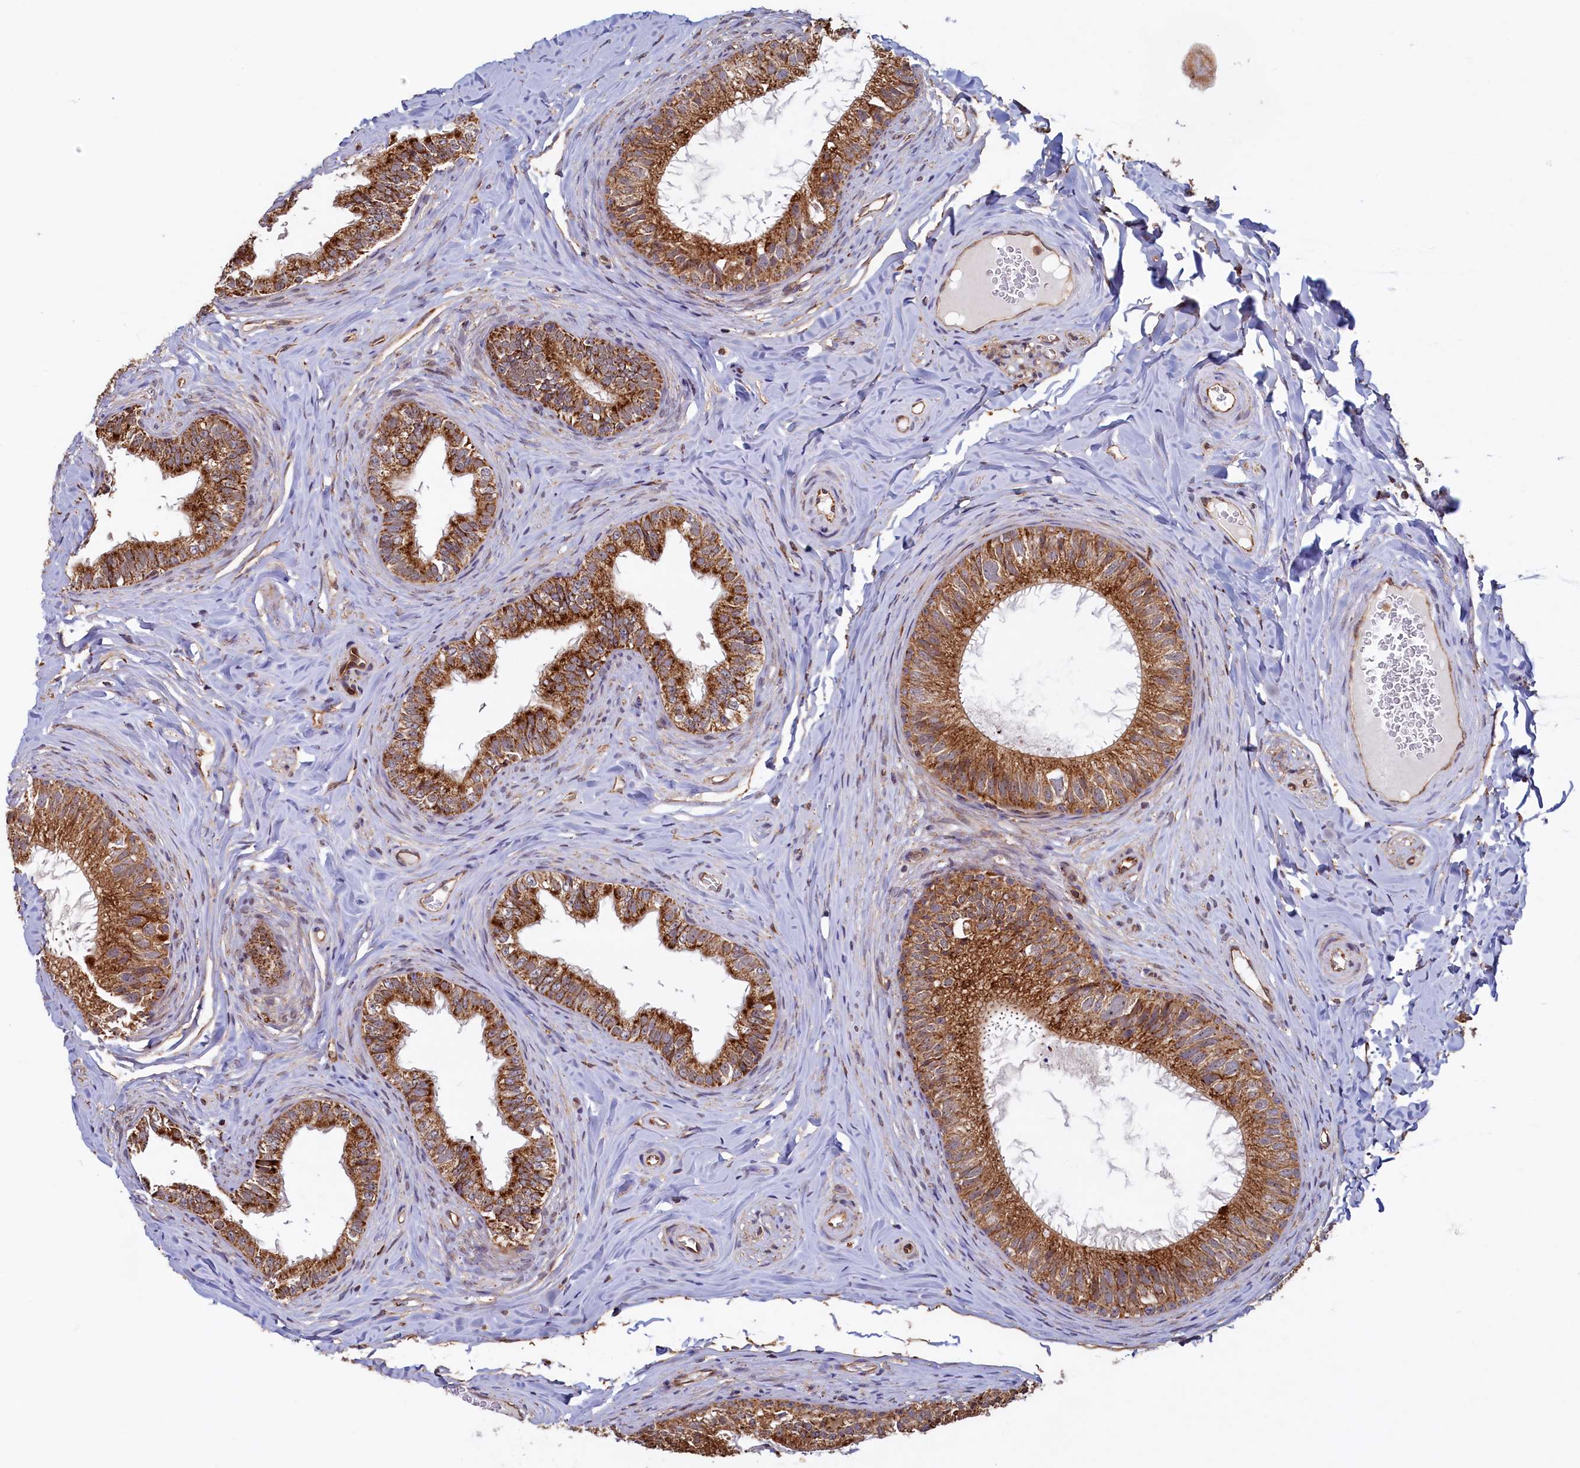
{"staining": {"intensity": "moderate", "quantity": ">75%", "location": "cytoplasmic/membranous"}, "tissue": "epididymis", "cell_type": "Glandular cells", "image_type": "normal", "snomed": [{"axis": "morphology", "description": "Normal tissue, NOS"}, {"axis": "topography", "description": "Epididymis"}], "caption": "A high-resolution micrograph shows immunohistochemistry (IHC) staining of unremarkable epididymis, which displays moderate cytoplasmic/membranous staining in about >75% of glandular cells.", "gene": "UBE3B", "patient": {"sex": "male", "age": 34}}